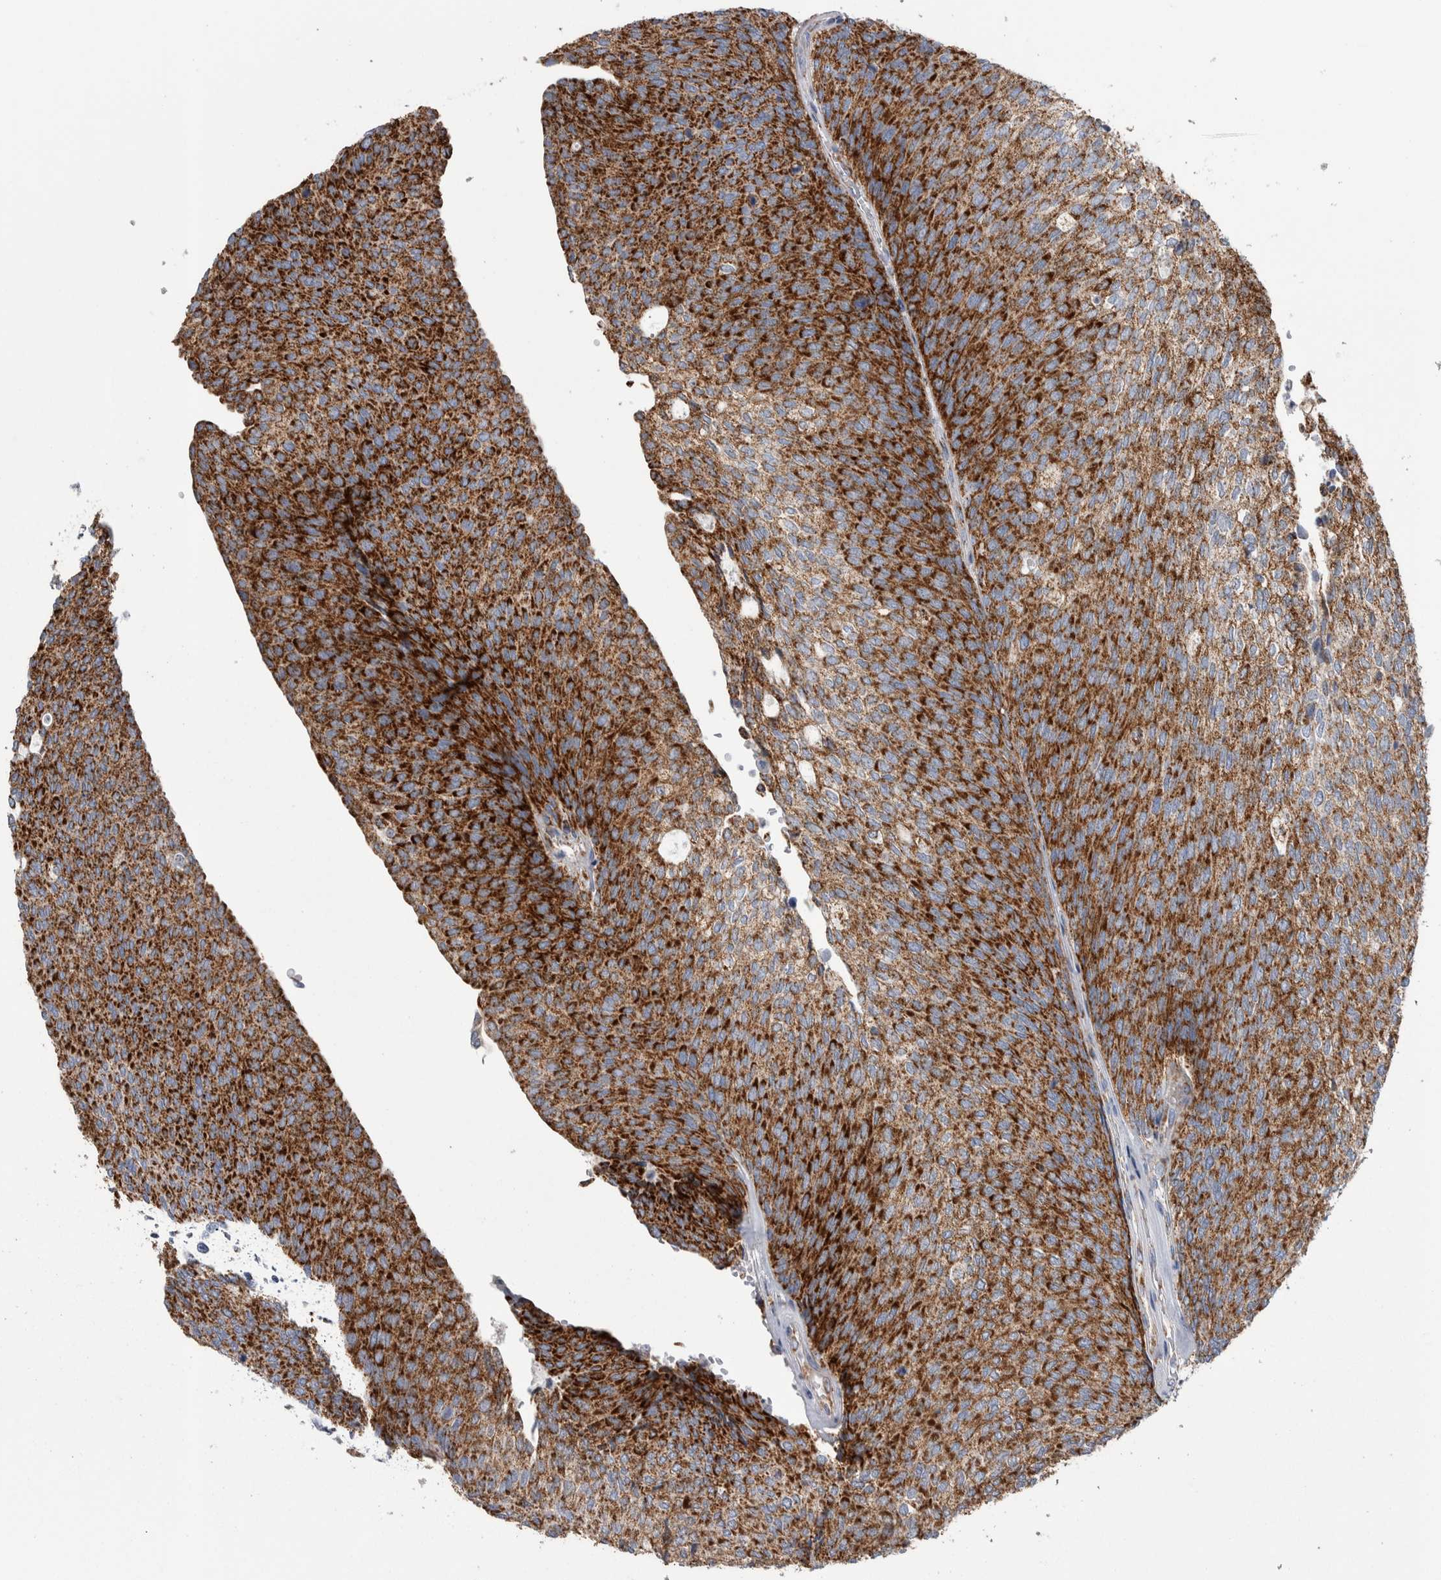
{"staining": {"intensity": "strong", "quantity": ">75%", "location": "cytoplasmic/membranous"}, "tissue": "urothelial cancer", "cell_type": "Tumor cells", "image_type": "cancer", "snomed": [{"axis": "morphology", "description": "Urothelial carcinoma, Low grade"}, {"axis": "topography", "description": "Urinary bladder"}], "caption": "Protein staining displays strong cytoplasmic/membranous positivity in about >75% of tumor cells in urothelial carcinoma (low-grade).", "gene": "ETFA", "patient": {"sex": "female", "age": 79}}